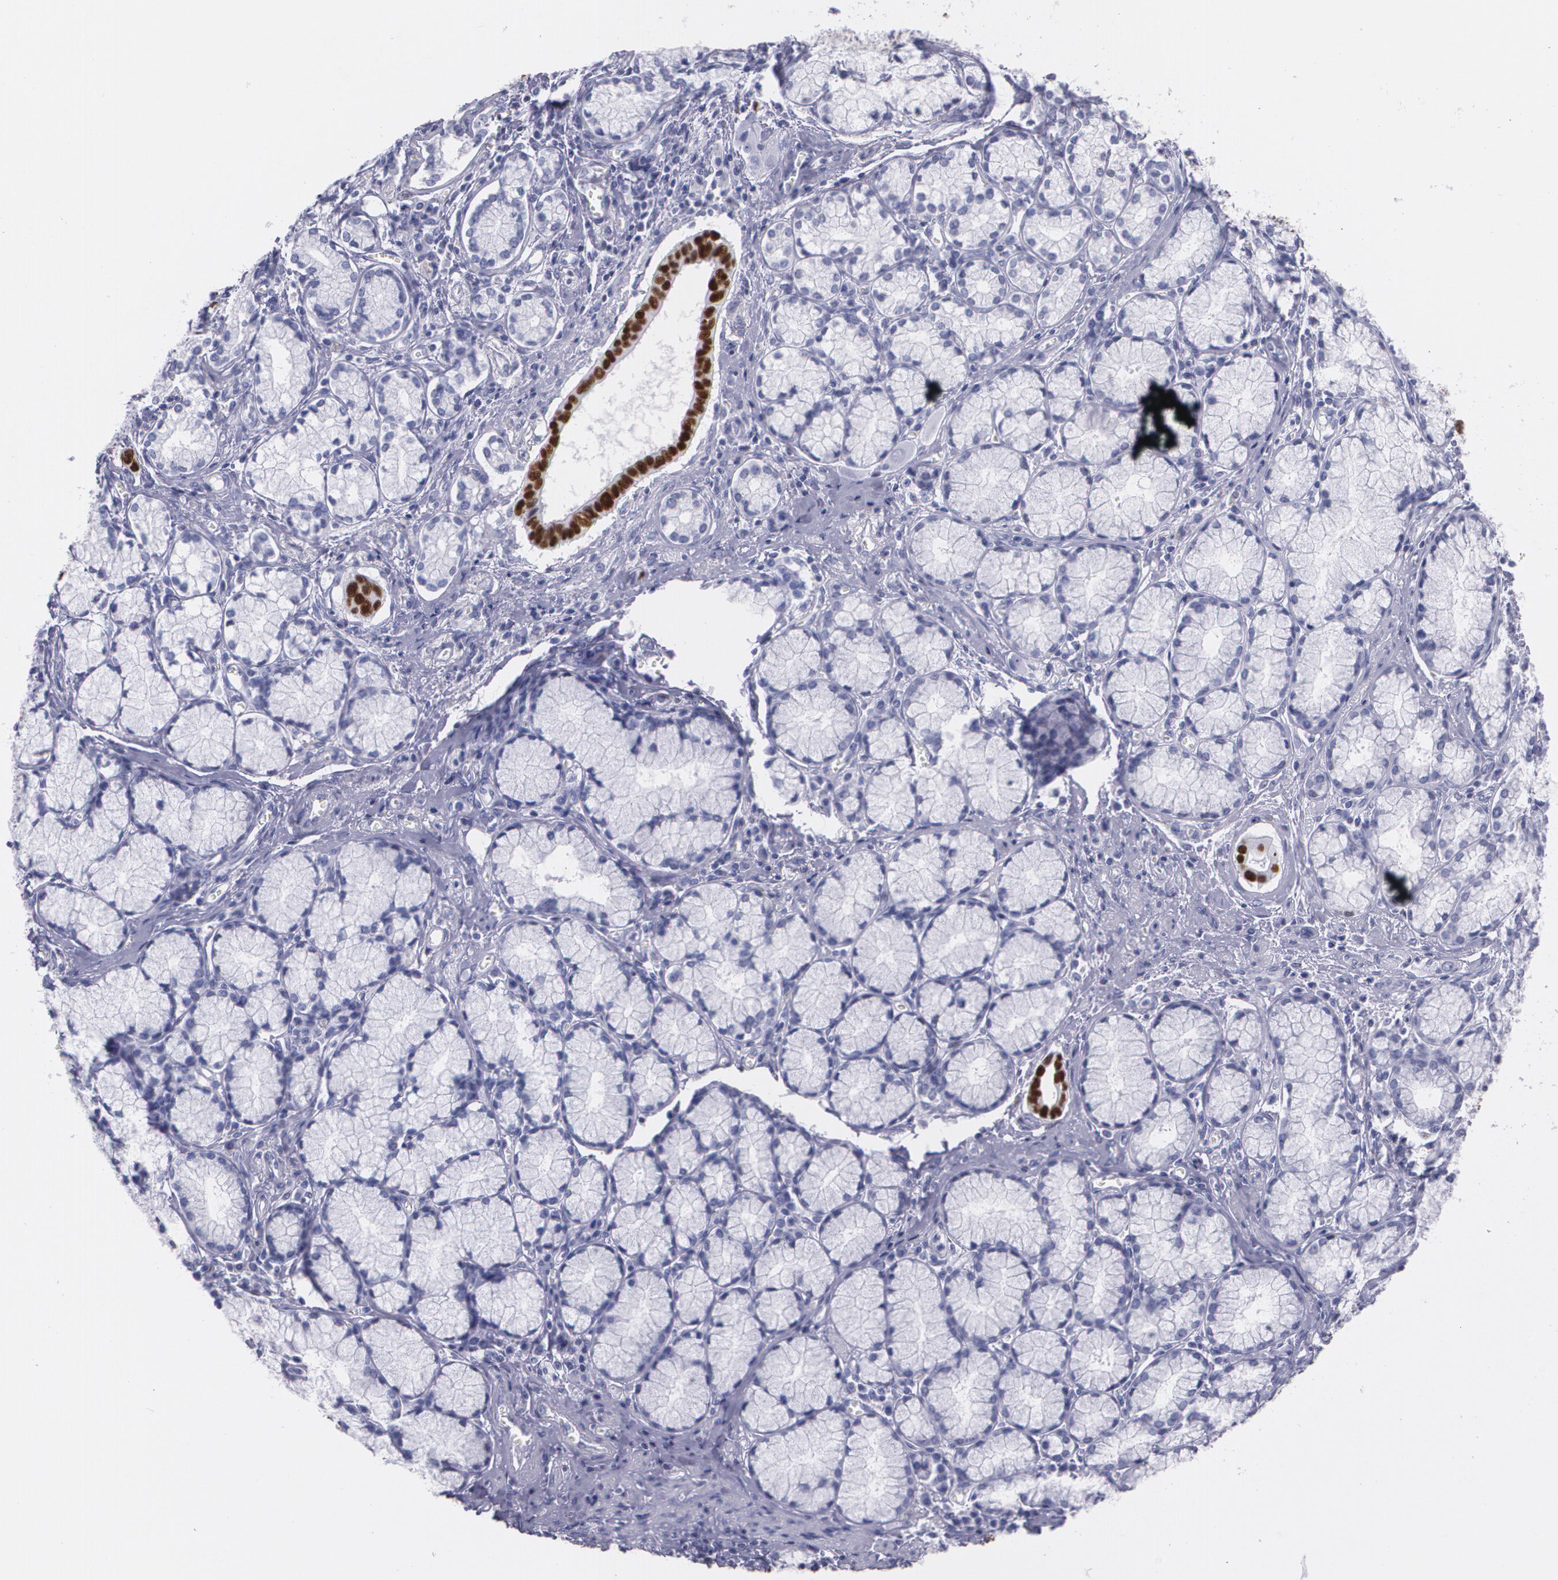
{"staining": {"intensity": "strong", "quantity": ">75%", "location": "nuclear"}, "tissue": "pancreatic cancer", "cell_type": "Tumor cells", "image_type": "cancer", "snomed": [{"axis": "morphology", "description": "Adenocarcinoma, NOS"}, {"axis": "topography", "description": "Pancreas"}], "caption": "This histopathology image reveals adenocarcinoma (pancreatic) stained with immunohistochemistry (IHC) to label a protein in brown. The nuclear of tumor cells show strong positivity for the protein. Nuclei are counter-stained blue.", "gene": "TP53", "patient": {"sex": "male", "age": 77}}